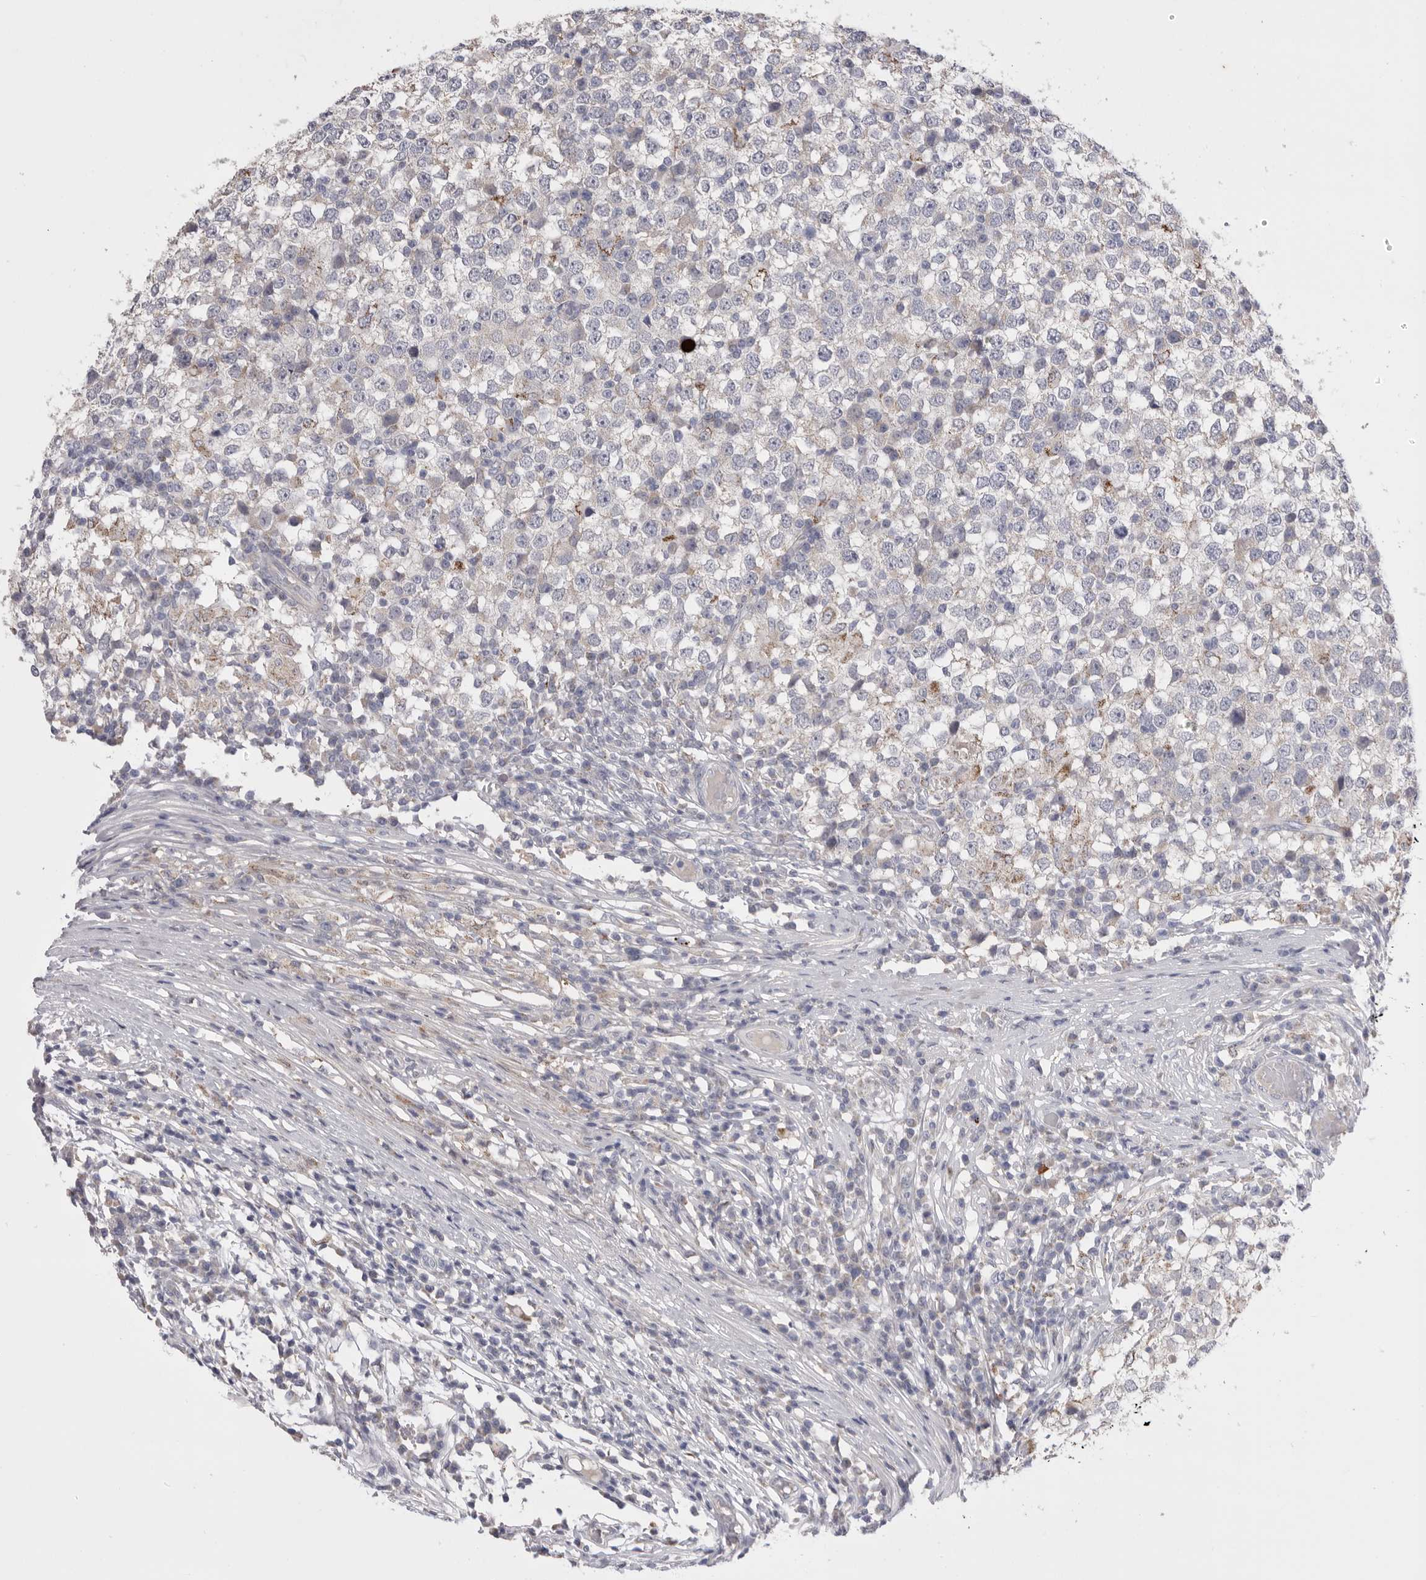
{"staining": {"intensity": "weak", "quantity": "<25%", "location": "cytoplasmic/membranous"}, "tissue": "testis cancer", "cell_type": "Tumor cells", "image_type": "cancer", "snomed": [{"axis": "morphology", "description": "Seminoma, NOS"}, {"axis": "topography", "description": "Testis"}], "caption": "Immunohistochemistry micrograph of human testis cancer (seminoma) stained for a protein (brown), which shows no expression in tumor cells. (Stains: DAB immunohistochemistry (IHC) with hematoxylin counter stain, Microscopy: brightfield microscopy at high magnification).", "gene": "CCDC126", "patient": {"sex": "male", "age": 65}}